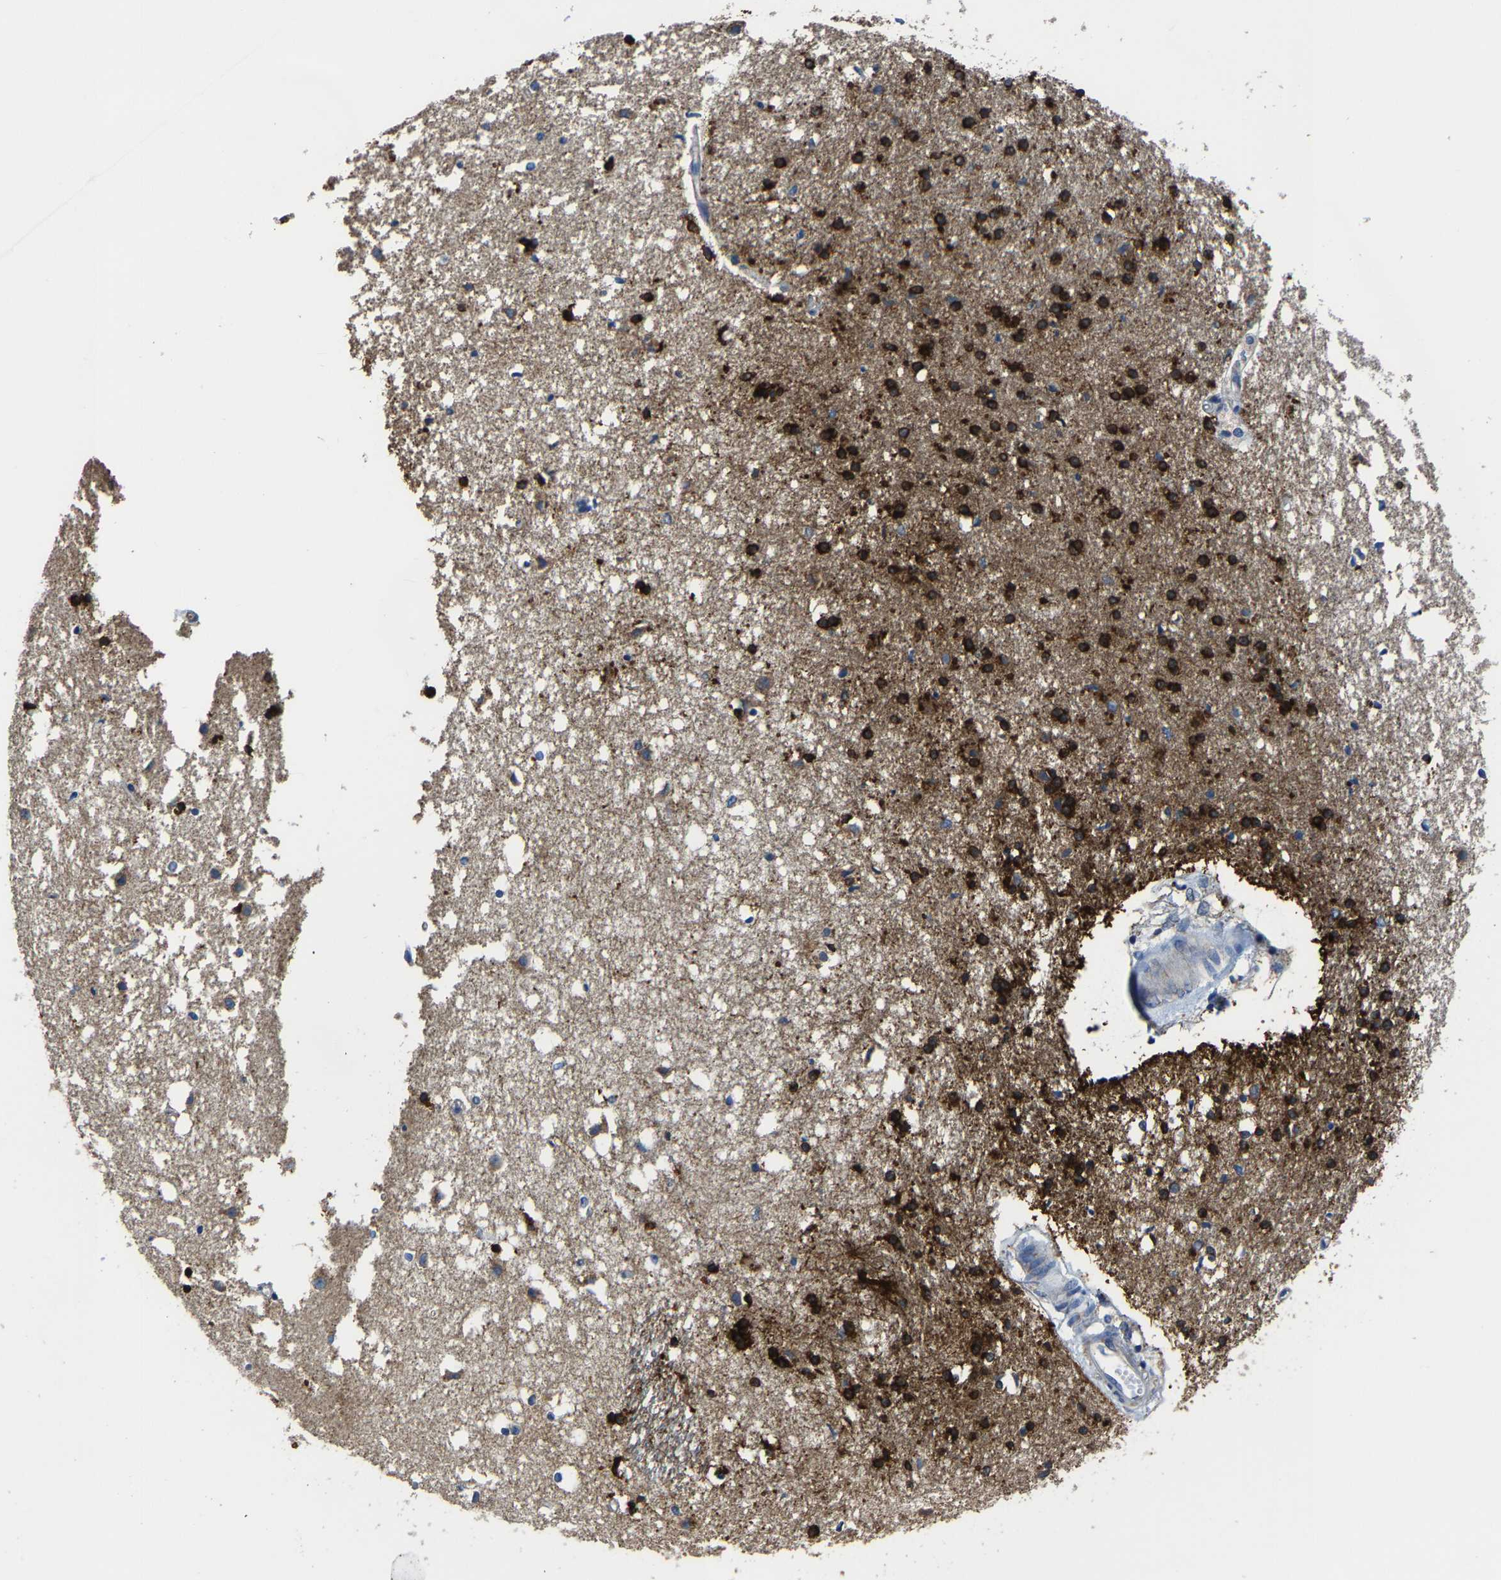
{"staining": {"intensity": "strong", "quantity": "25%-75%", "location": "cytoplasmic/membranous"}, "tissue": "caudate", "cell_type": "Glial cells", "image_type": "normal", "snomed": [{"axis": "morphology", "description": "Normal tissue, NOS"}, {"axis": "topography", "description": "Lateral ventricle wall"}], "caption": "DAB (3,3'-diaminobenzidine) immunohistochemical staining of unremarkable caudate demonstrates strong cytoplasmic/membranous protein positivity in approximately 25%-75% of glial cells. Using DAB (brown) and hematoxylin (blue) stains, captured at high magnification using brightfield microscopy.", "gene": "AGK", "patient": {"sex": "male", "age": 45}}